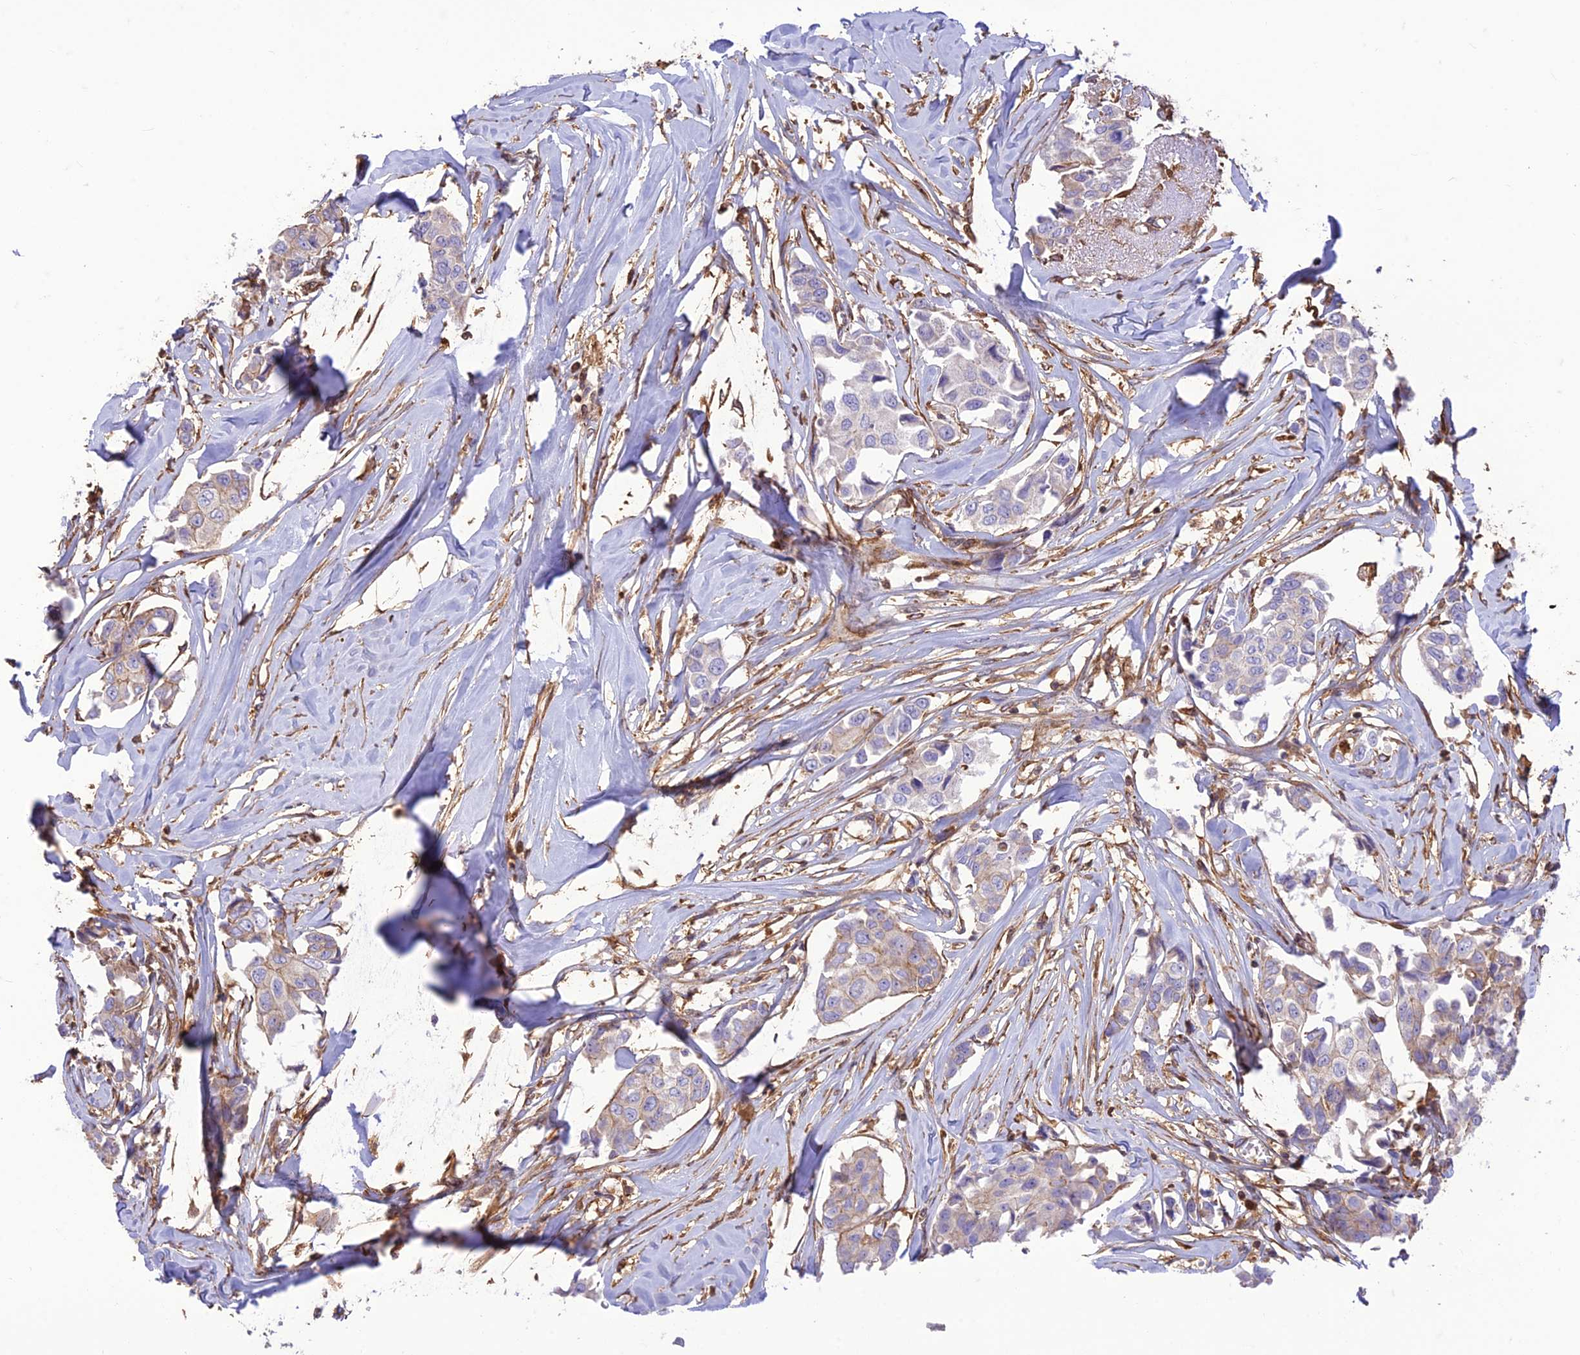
{"staining": {"intensity": "weak", "quantity": "<25%", "location": "cytoplasmic/membranous"}, "tissue": "breast cancer", "cell_type": "Tumor cells", "image_type": "cancer", "snomed": [{"axis": "morphology", "description": "Duct carcinoma"}, {"axis": "topography", "description": "Breast"}], "caption": "This is an IHC micrograph of breast cancer. There is no staining in tumor cells.", "gene": "HPSE2", "patient": {"sex": "female", "age": 80}}